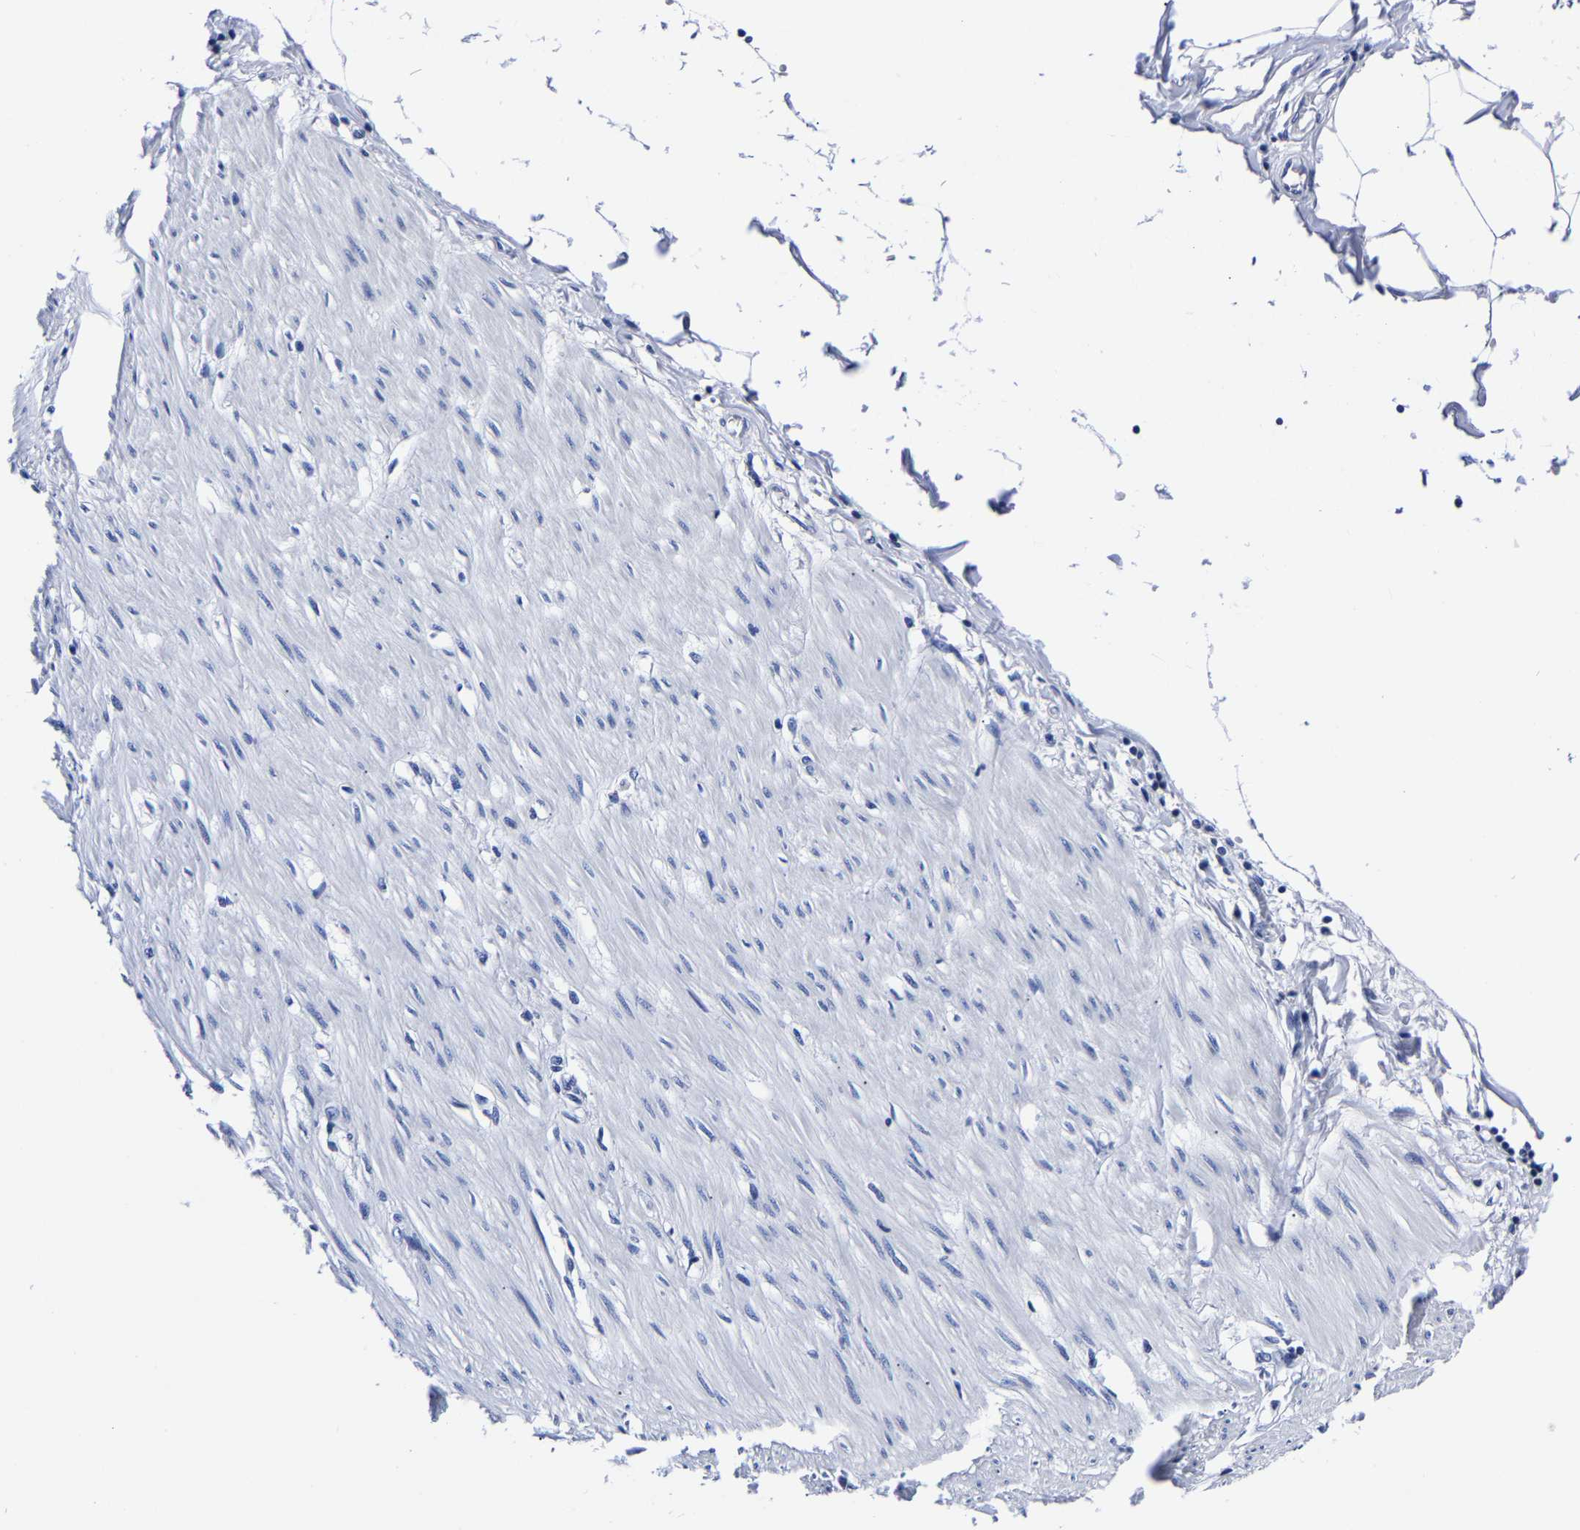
{"staining": {"intensity": "negative", "quantity": "none", "location": "none"}, "tissue": "adipose tissue", "cell_type": "Adipocytes", "image_type": "normal", "snomed": [{"axis": "morphology", "description": "Normal tissue, NOS"}, {"axis": "morphology", "description": "Adenocarcinoma, NOS"}, {"axis": "topography", "description": "Colon"}, {"axis": "topography", "description": "Peripheral nerve tissue"}], "caption": "The photomicrograph exhibits no significant expression in adipocytes of adipose tissue.", "gene": "CPA2", "patient": {"sex": "male", "age": 14}}